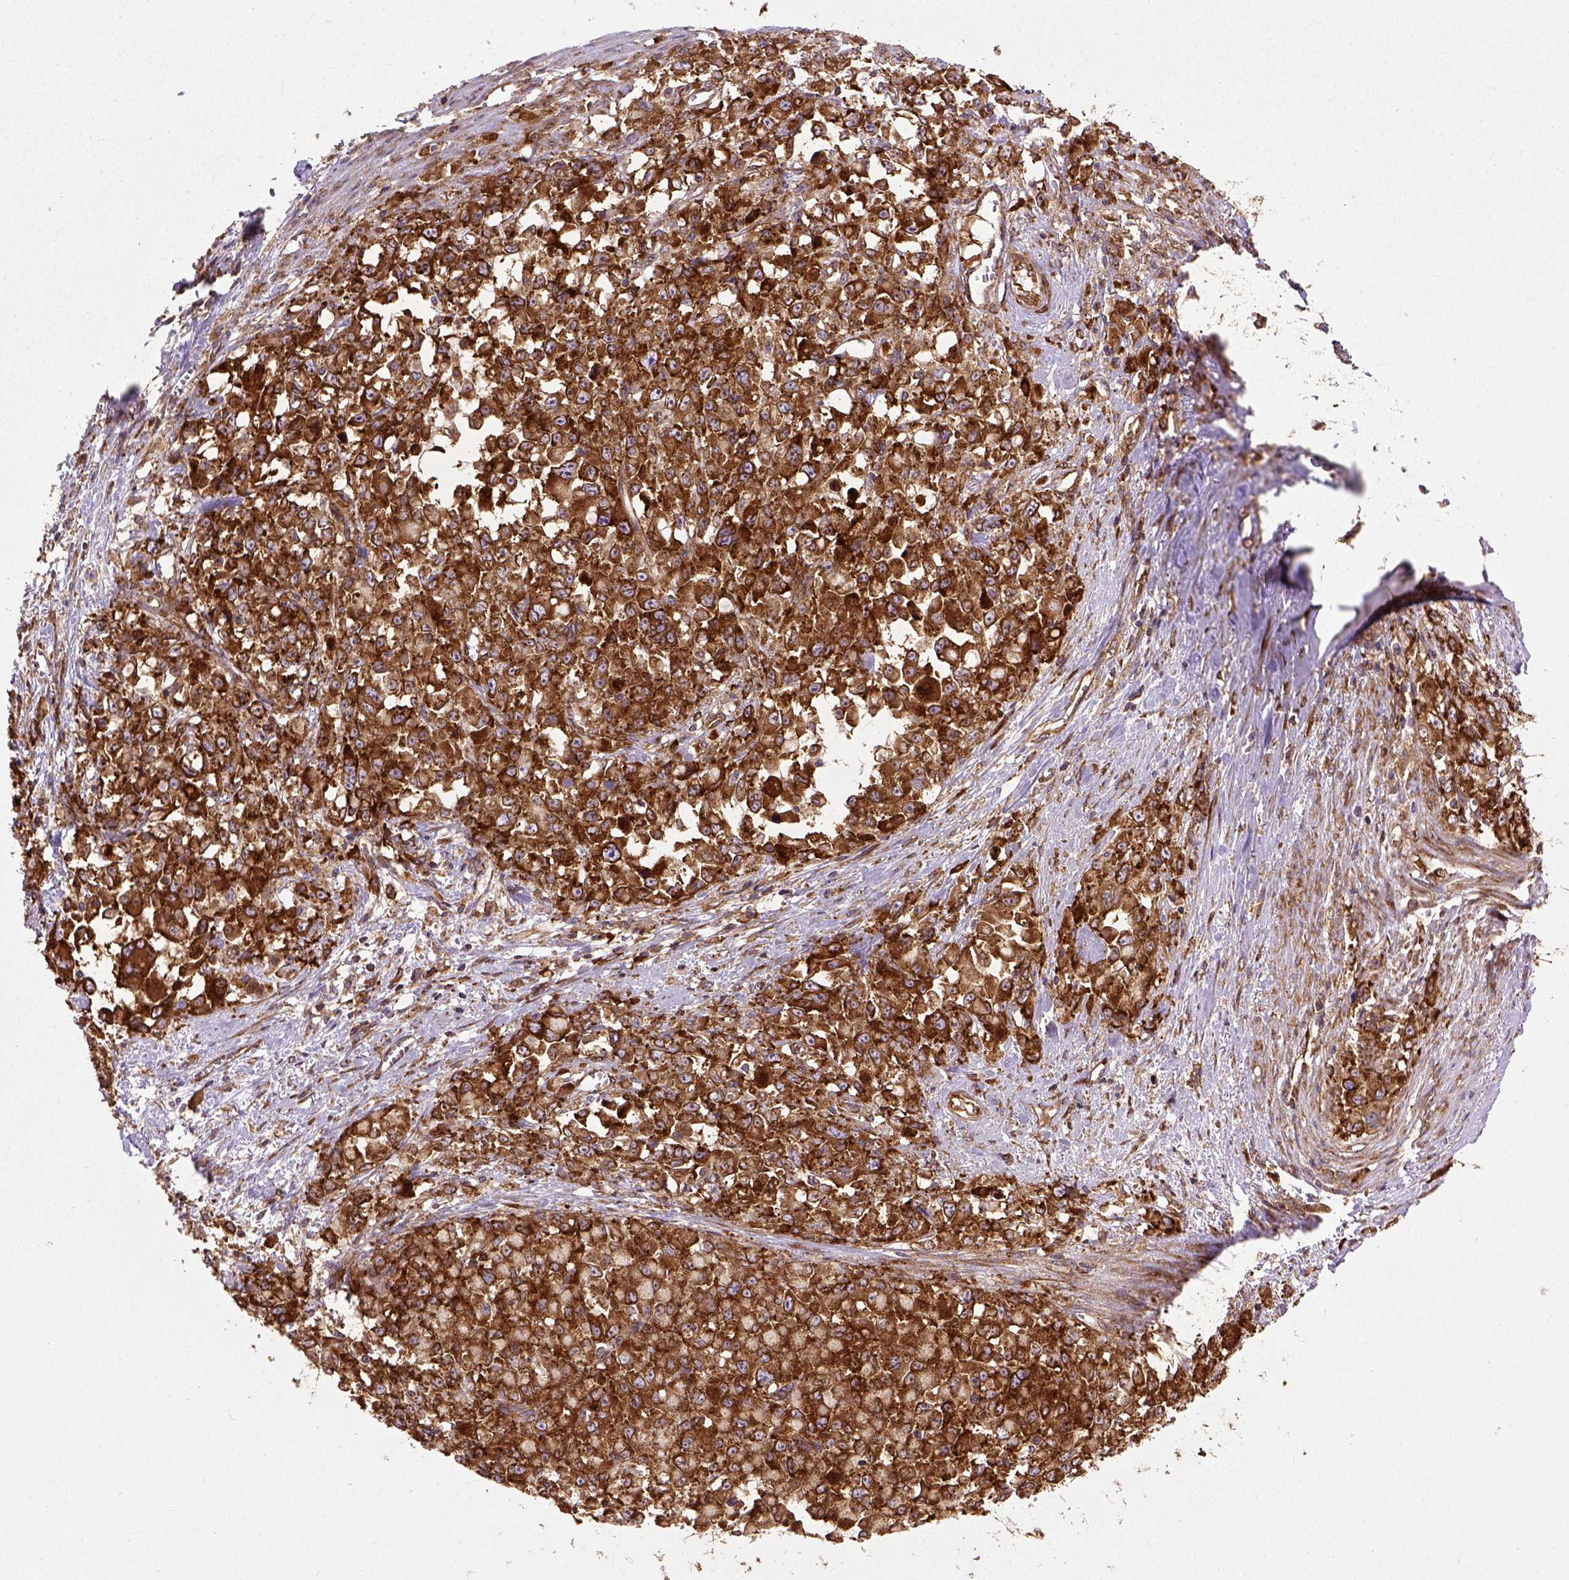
{"staining": {"intensity": "strong", "quantity": ">75%", "location": "cytoplasmic/membranous"}, "tissue": "stomach cancer", "cell_type": "Tumor cells", "image_type": "cancer", "snomed": [{"axis": "morphology", "description": "Adenocarcinoma, NOS"}, {"axis": "topography", "description": "Stomach"}], "caption": "Protein analysis of stomach adenocarcinoma tissue demonstrates strong cytoplasmic/membranous expression in about >75% of tumor cells.", "gene": "CAPRIN1", "patient": {"sex": "female", "age": 76}}